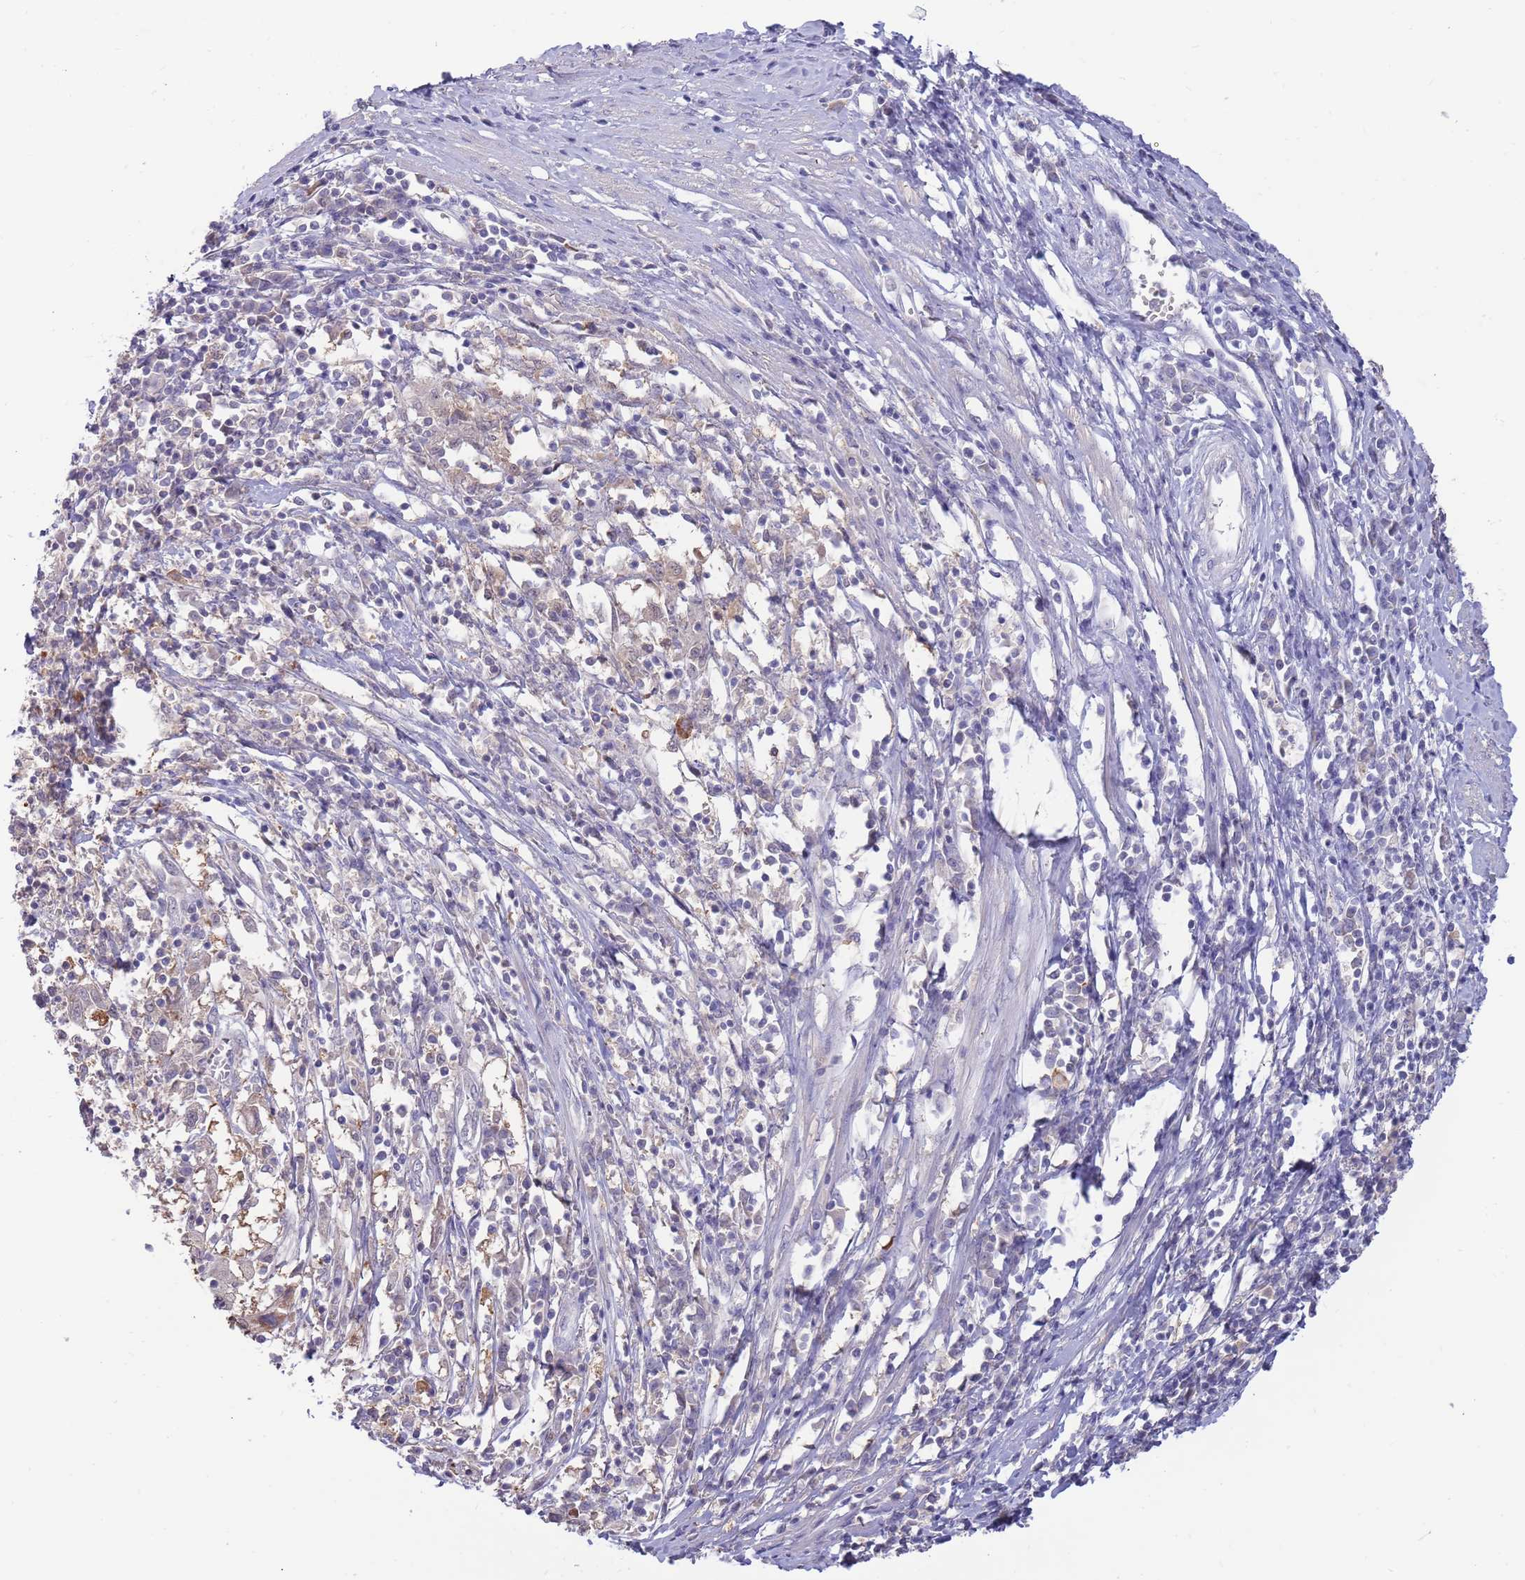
{"staining": {"intensity": "negative", "quantity": "none", "location": "none"}, "tissue": "cervical cancer", "cell_type": "Tumor cells", "image_type": "cancer", "snomed": [{"axis": "morphology", "description": "Squamous cell carcinoma, NOS"}, {"axis": "topography", "description": "Cervix"}], "caption": "Image shows no significant protein positivity in tumor cells of cervical squamous cell carcinoma.", "gene": "AP5S1", "patient": {"sex": "female", "age": 46}}